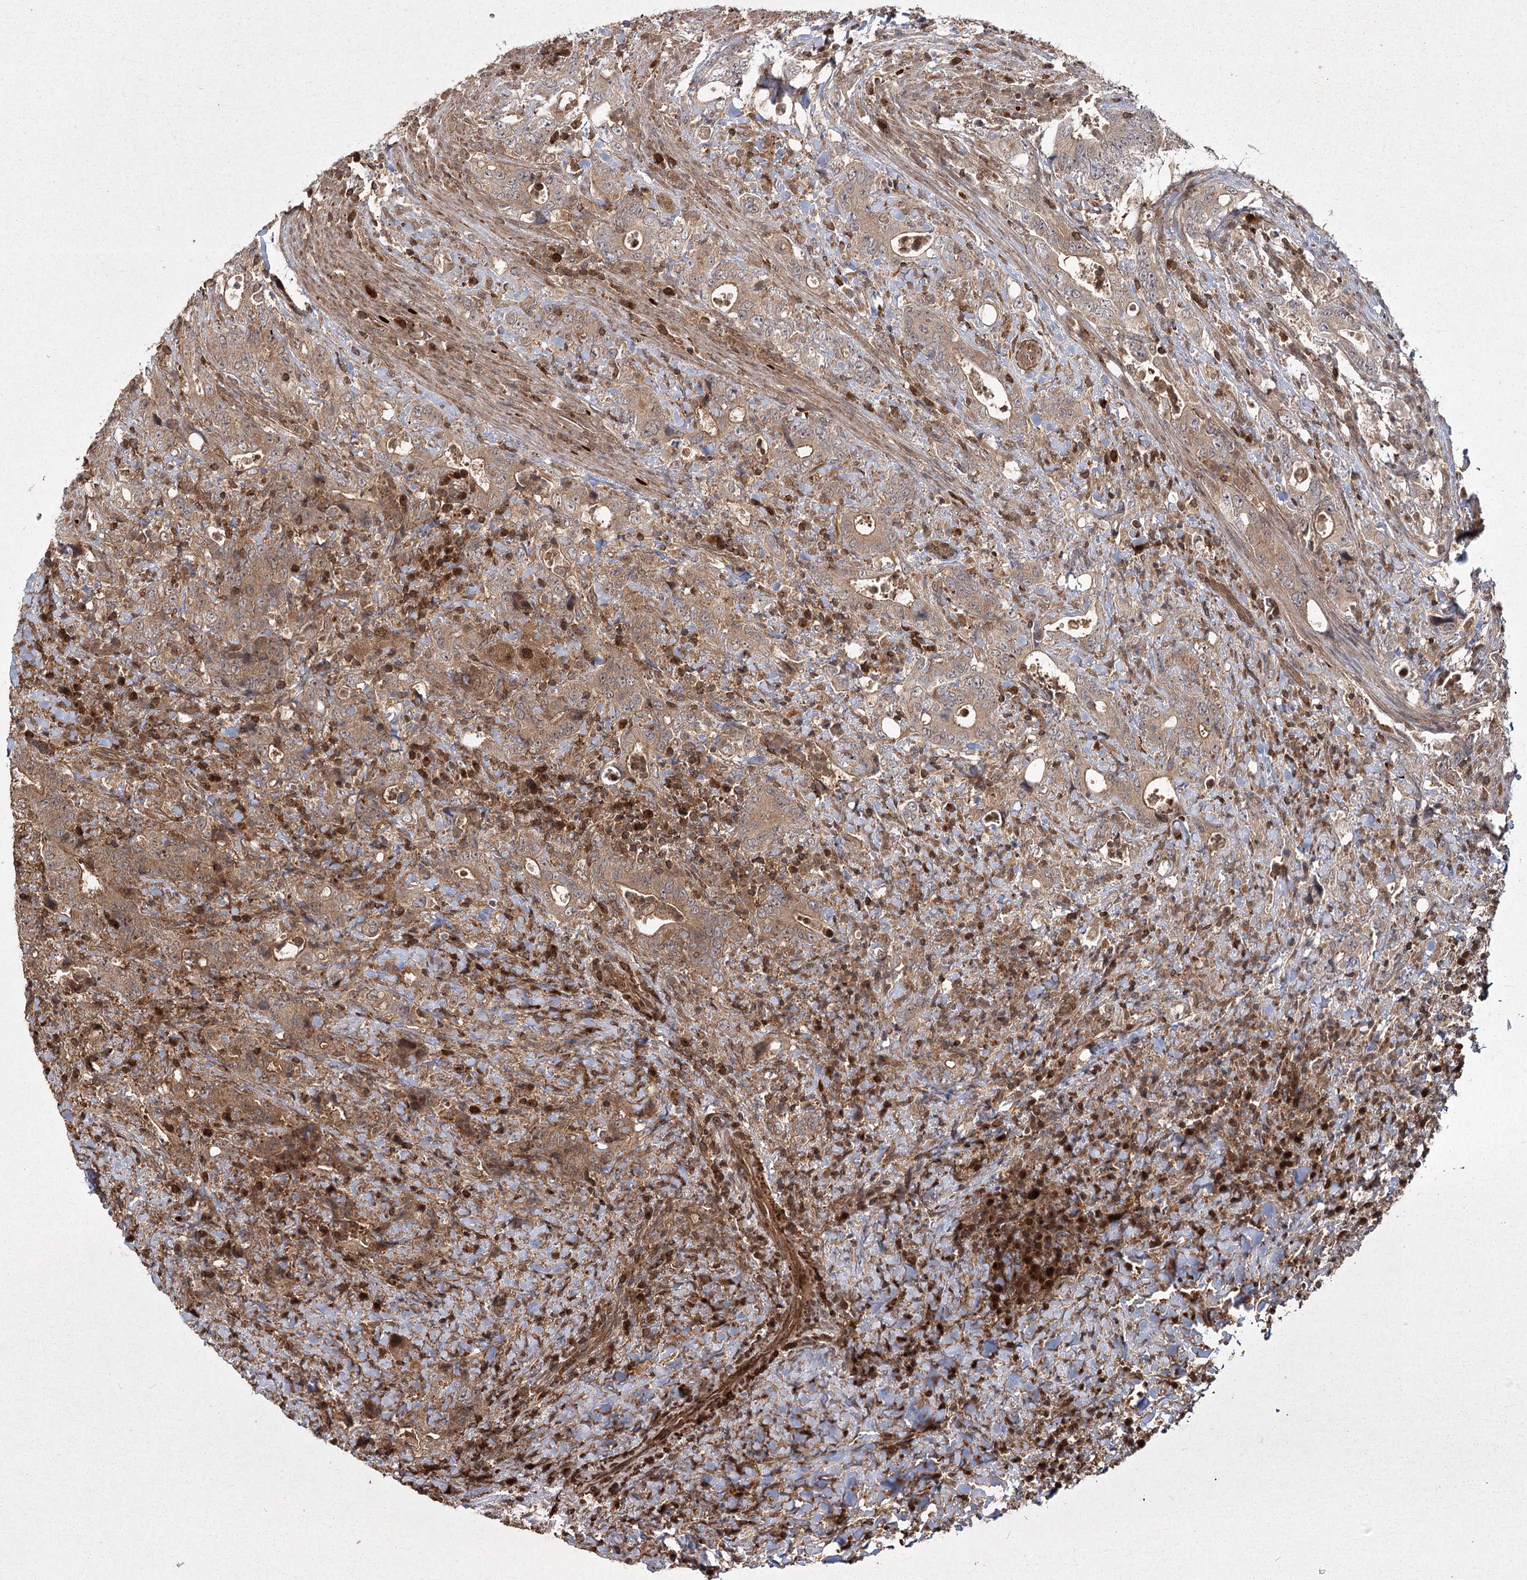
{"staining": {"intensity": "moderate", "quantity": ">75%", "location": "cytoplasmic/membranous"}, "tissue": "colorectal cancer", "cell_type": "Tumor cells", "image_type": "cancer", "snomed": [{"axis": "morphology", "description": "Adenocarcinoma, NOS"}, {"axis": "topography", "description": "Colon"}], "caption": "Colorectal adenocarcinoma stained with DAB (3,3'-diaminobenzidine) immunohistochemistry shows medium levels of moderate cytoplasmic/membranous expression in approximately >75% of tumor cells. The staining was performed using DAB to visualize the protein expression in brown, while the nuclei were stained in blue with hematoxylin (Magnification: 20x).", "gene": "MDFIC", "patient": {"sex": "female", "age": 75}}